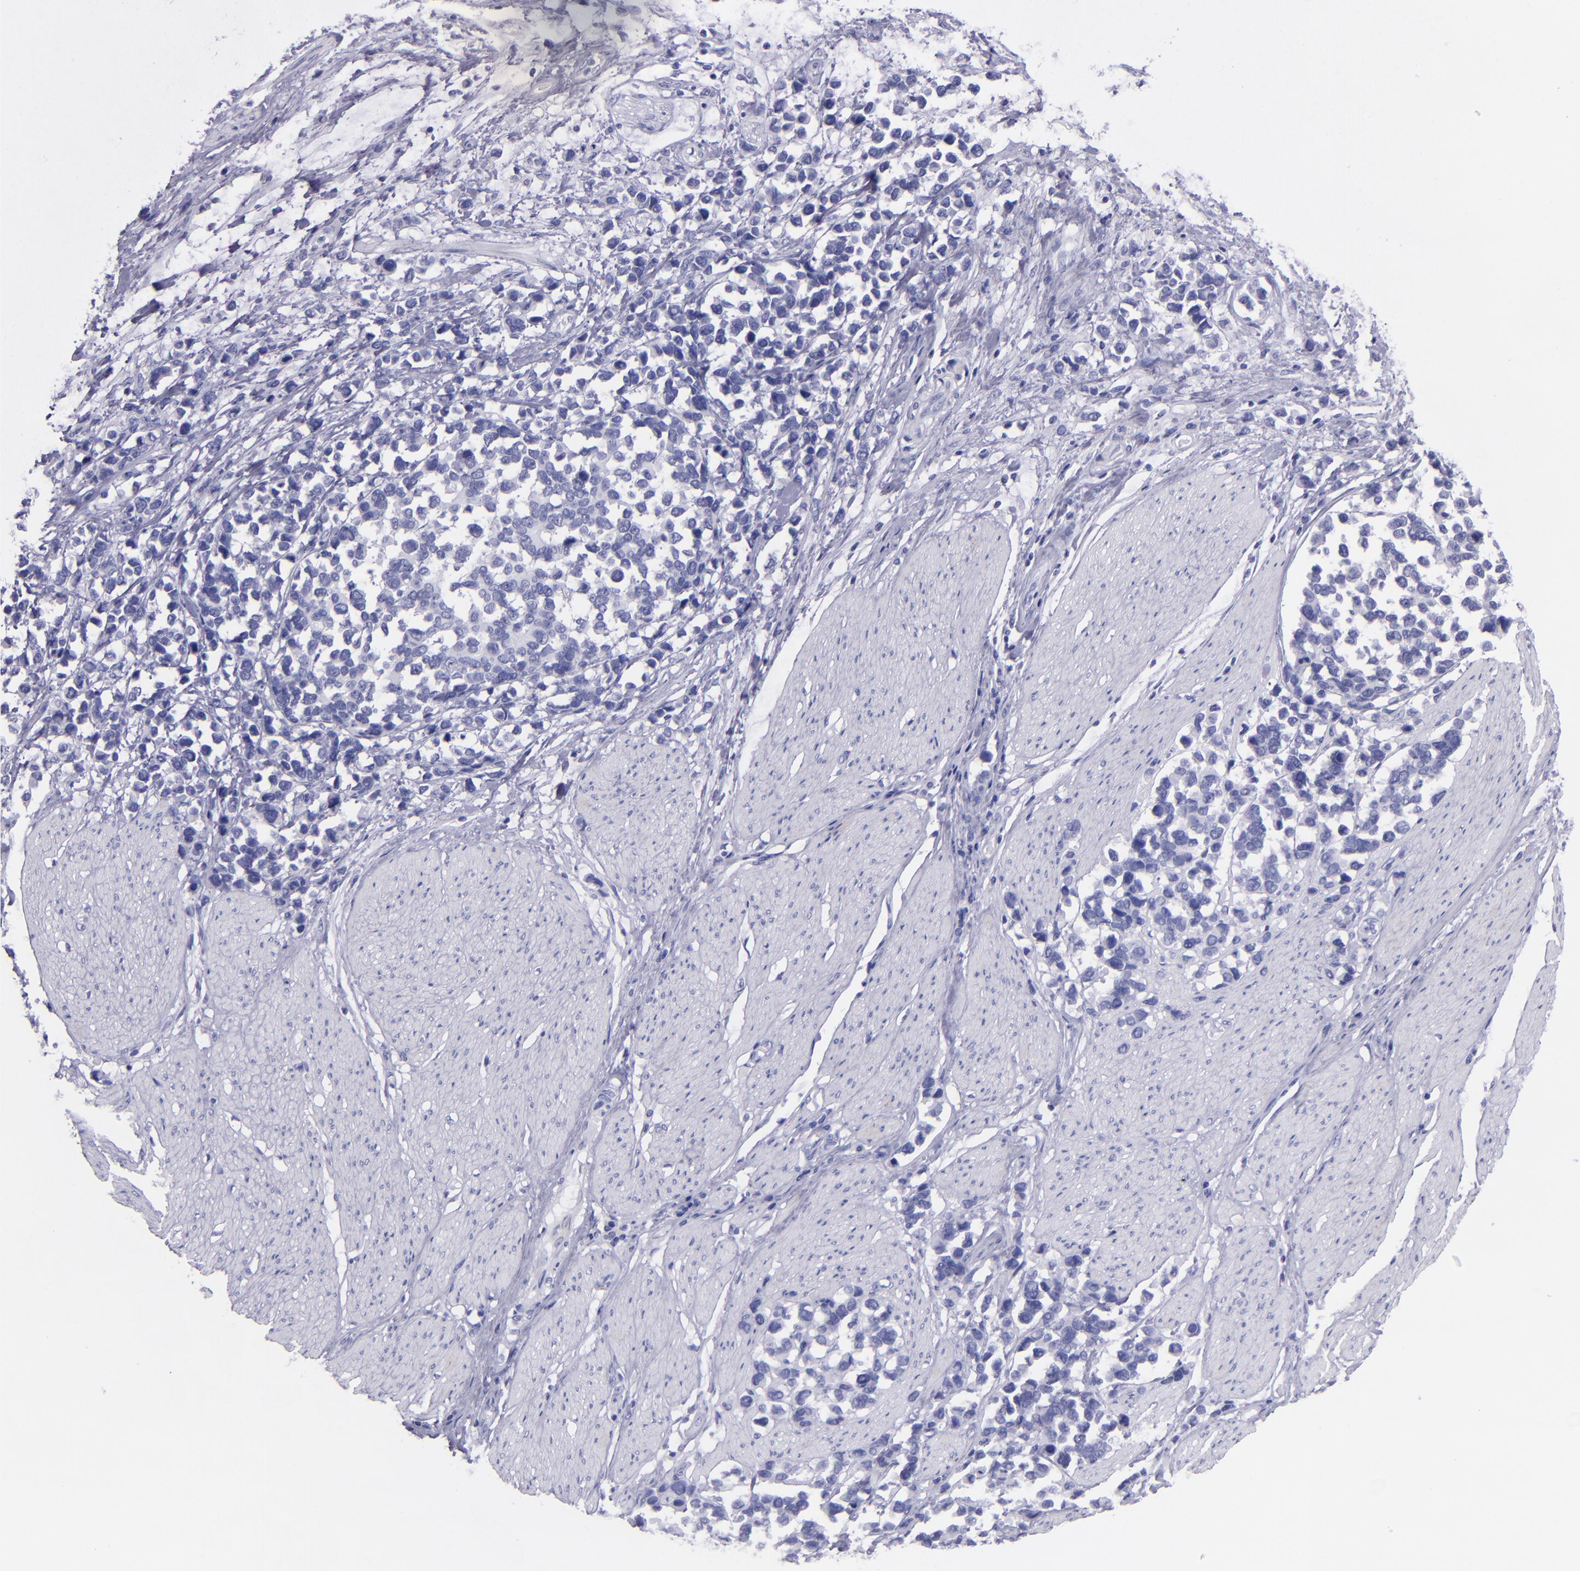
{"staining": {"intensity": "negative", "quantity": "none", "location": "none"}, "tissue": "stomach cancer", "cell_type": "Tumor cells", "image_type": "cancer", "snomed": [{"axis": "morphology", "description": "Adenocarcinoma, NOS"}, {"axis": "topography", "description": "Stomach, upper"}], "caption": "Tumor cells show no significant protein positivity in stomach cancer (adenocarcinoma). (DAB immunohistochemistry (IHC) visualized using brightfield microscopy, high magnification).", "gene": "TNNT3", "patient": {"sex": "male", "age": 71}}